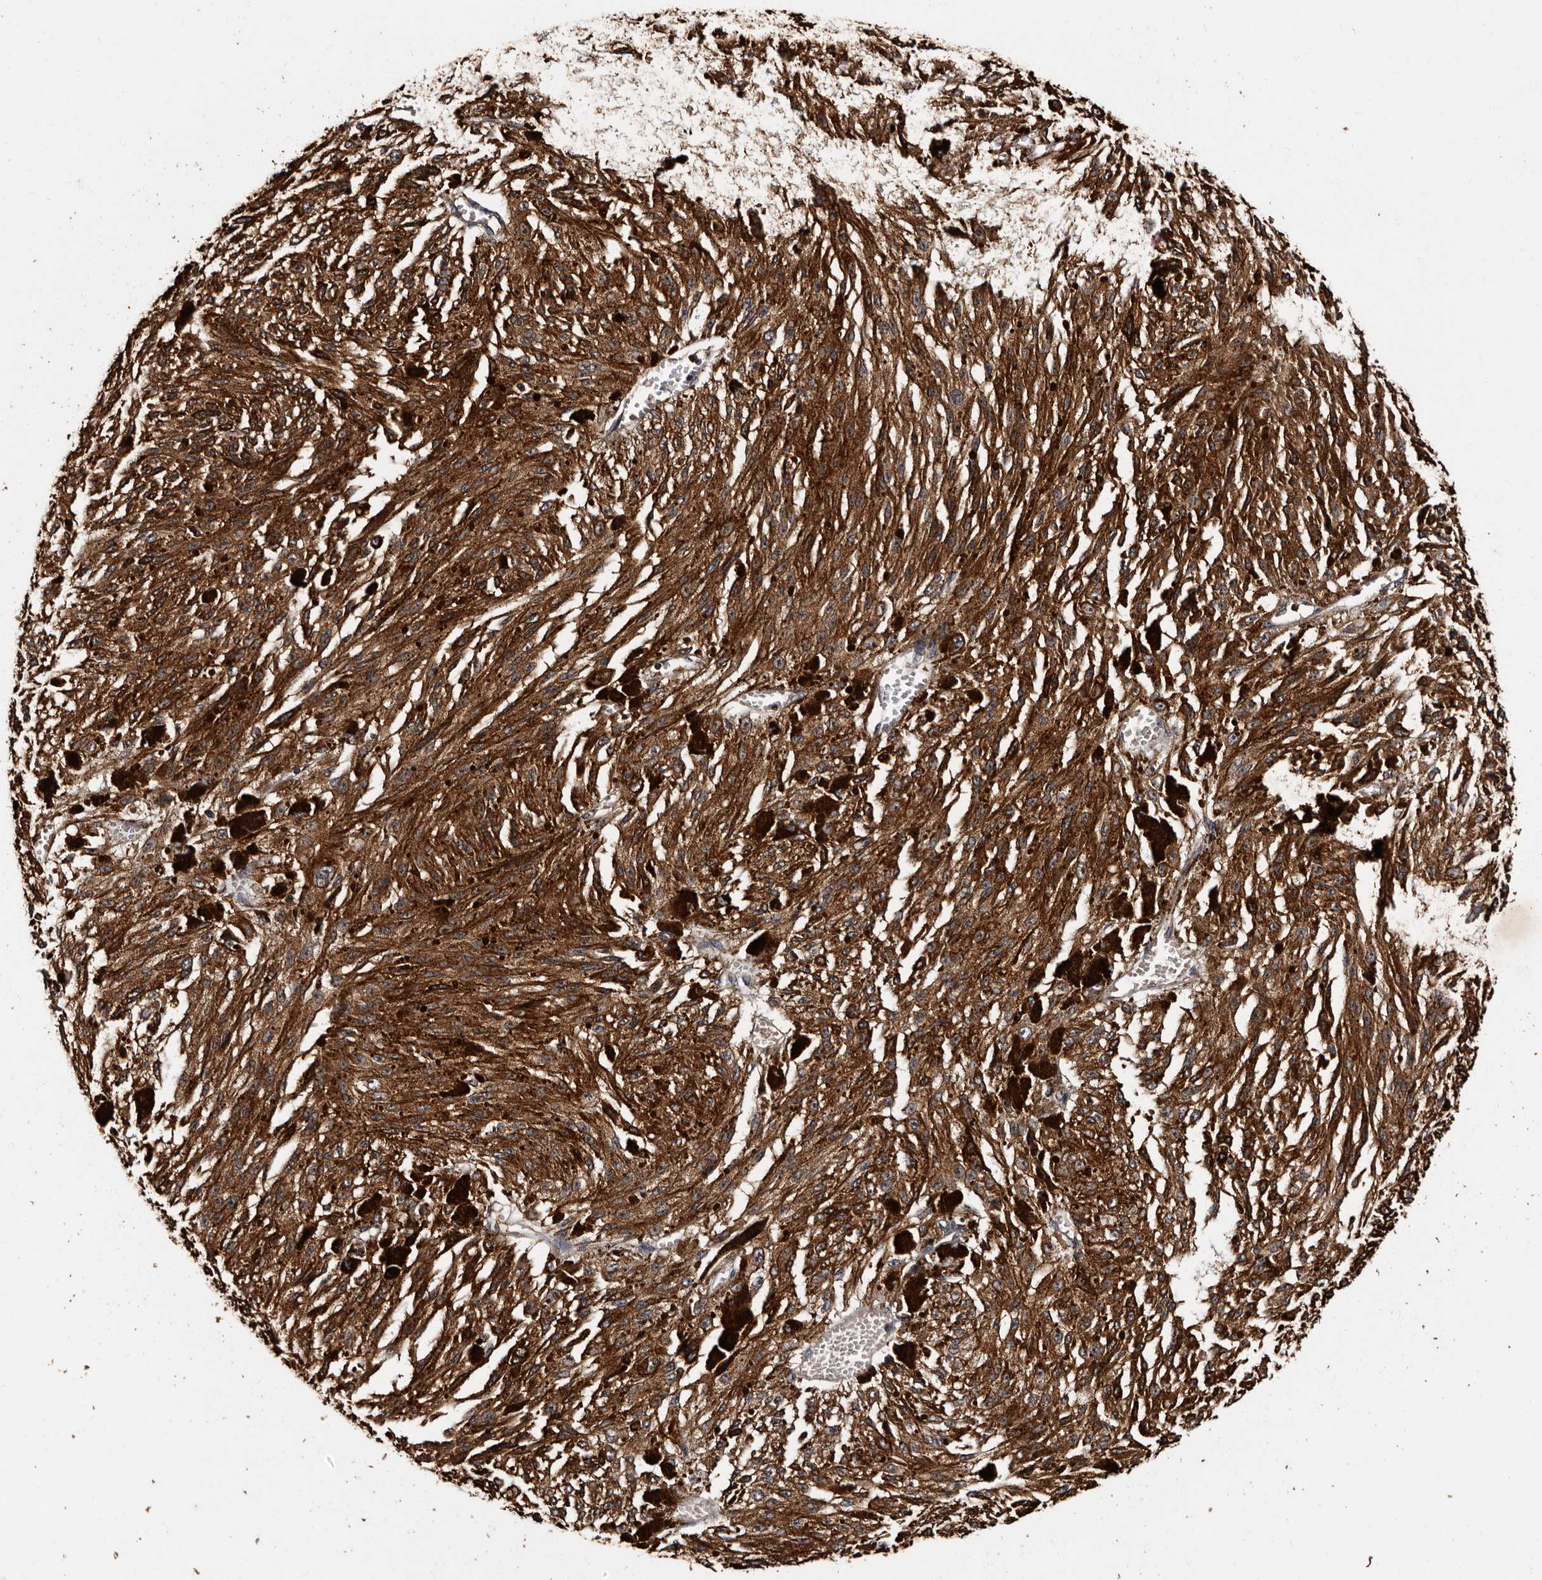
{"staining": {"intensity": "strong", "quantity": "25%-75%", "location": "cytoplasmic/membranous"}, "tissue": "melanoma", "cell_type": "Tumor cells", "image_type": "cancer", "snomed": [{"axis": "morphology", "description": "Malignant melanoma, NOS"}, {"axis": "topography", "description": "Other"}], "caption": "About 25%-75% of tumor cells in human malignant melanoma exhibit strong cytoplasmic/membranous protein staining as visualized by brown immunohistochemical staining.", "gene": "ADCK5", "patient": {"sex": "male", "age": 79}}